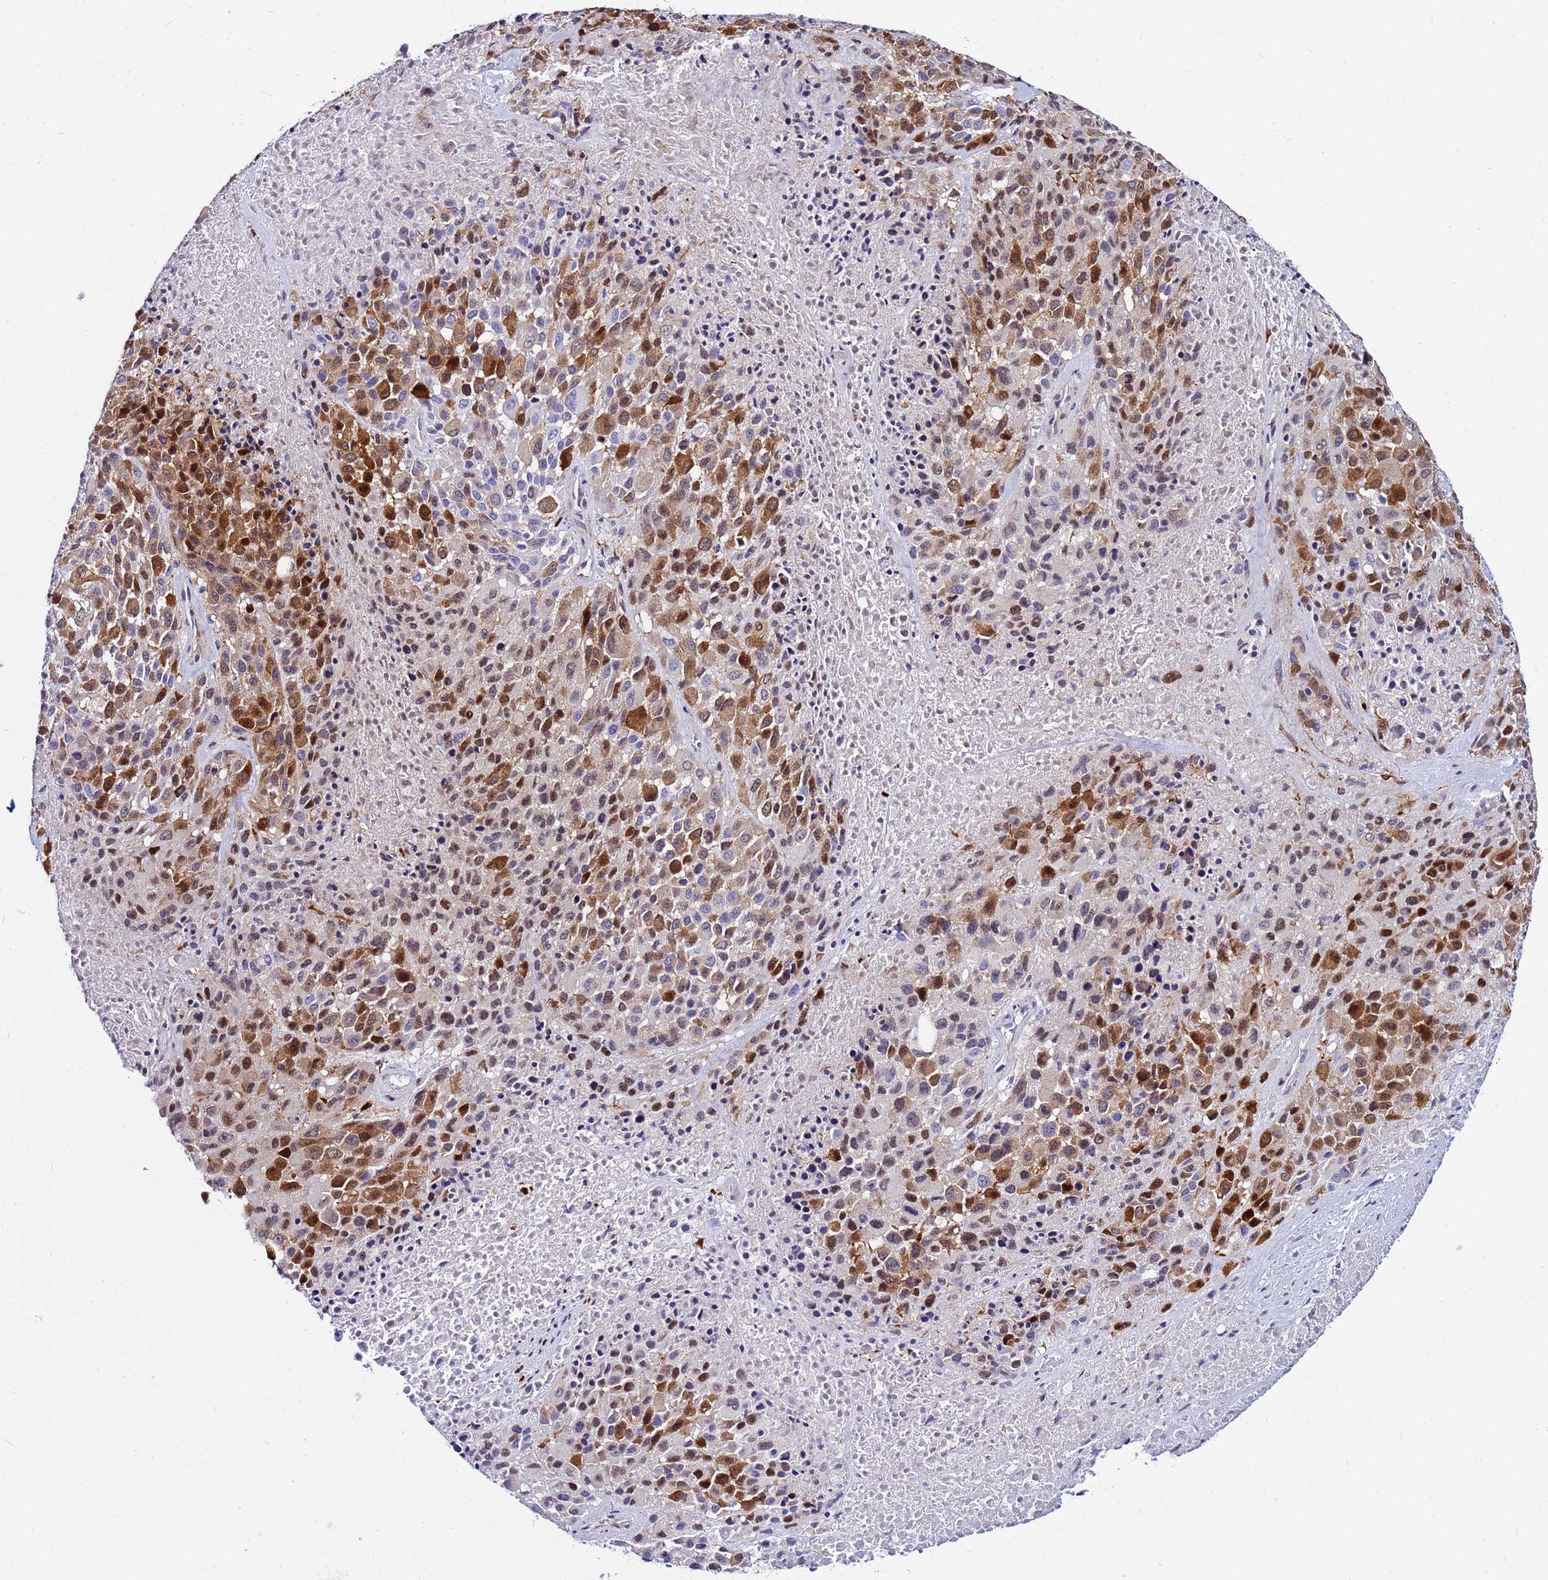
{"staining": {"intensity": "moderate", "quantity": "25%-75%", "location": "cytoplasmic/membranous"}, "tissue": "melanoma", "cell_type": "Tumor cells", "image_type": "cancer", "snomed": [{"axis": "morphology", "description": "Malignant melanoma, Metastatic site"}, {"axis": "topography", "description": "Skin"}], "caption": "Moderate cytoplasmic/membranous positivity is seen in approximately 25%-75% of tumor cells in melanoma. (IHC, brightfield microscopy, high magnification).", "gene": "PPP1R14C", "patient": {"sex": "female", "age": 81}}